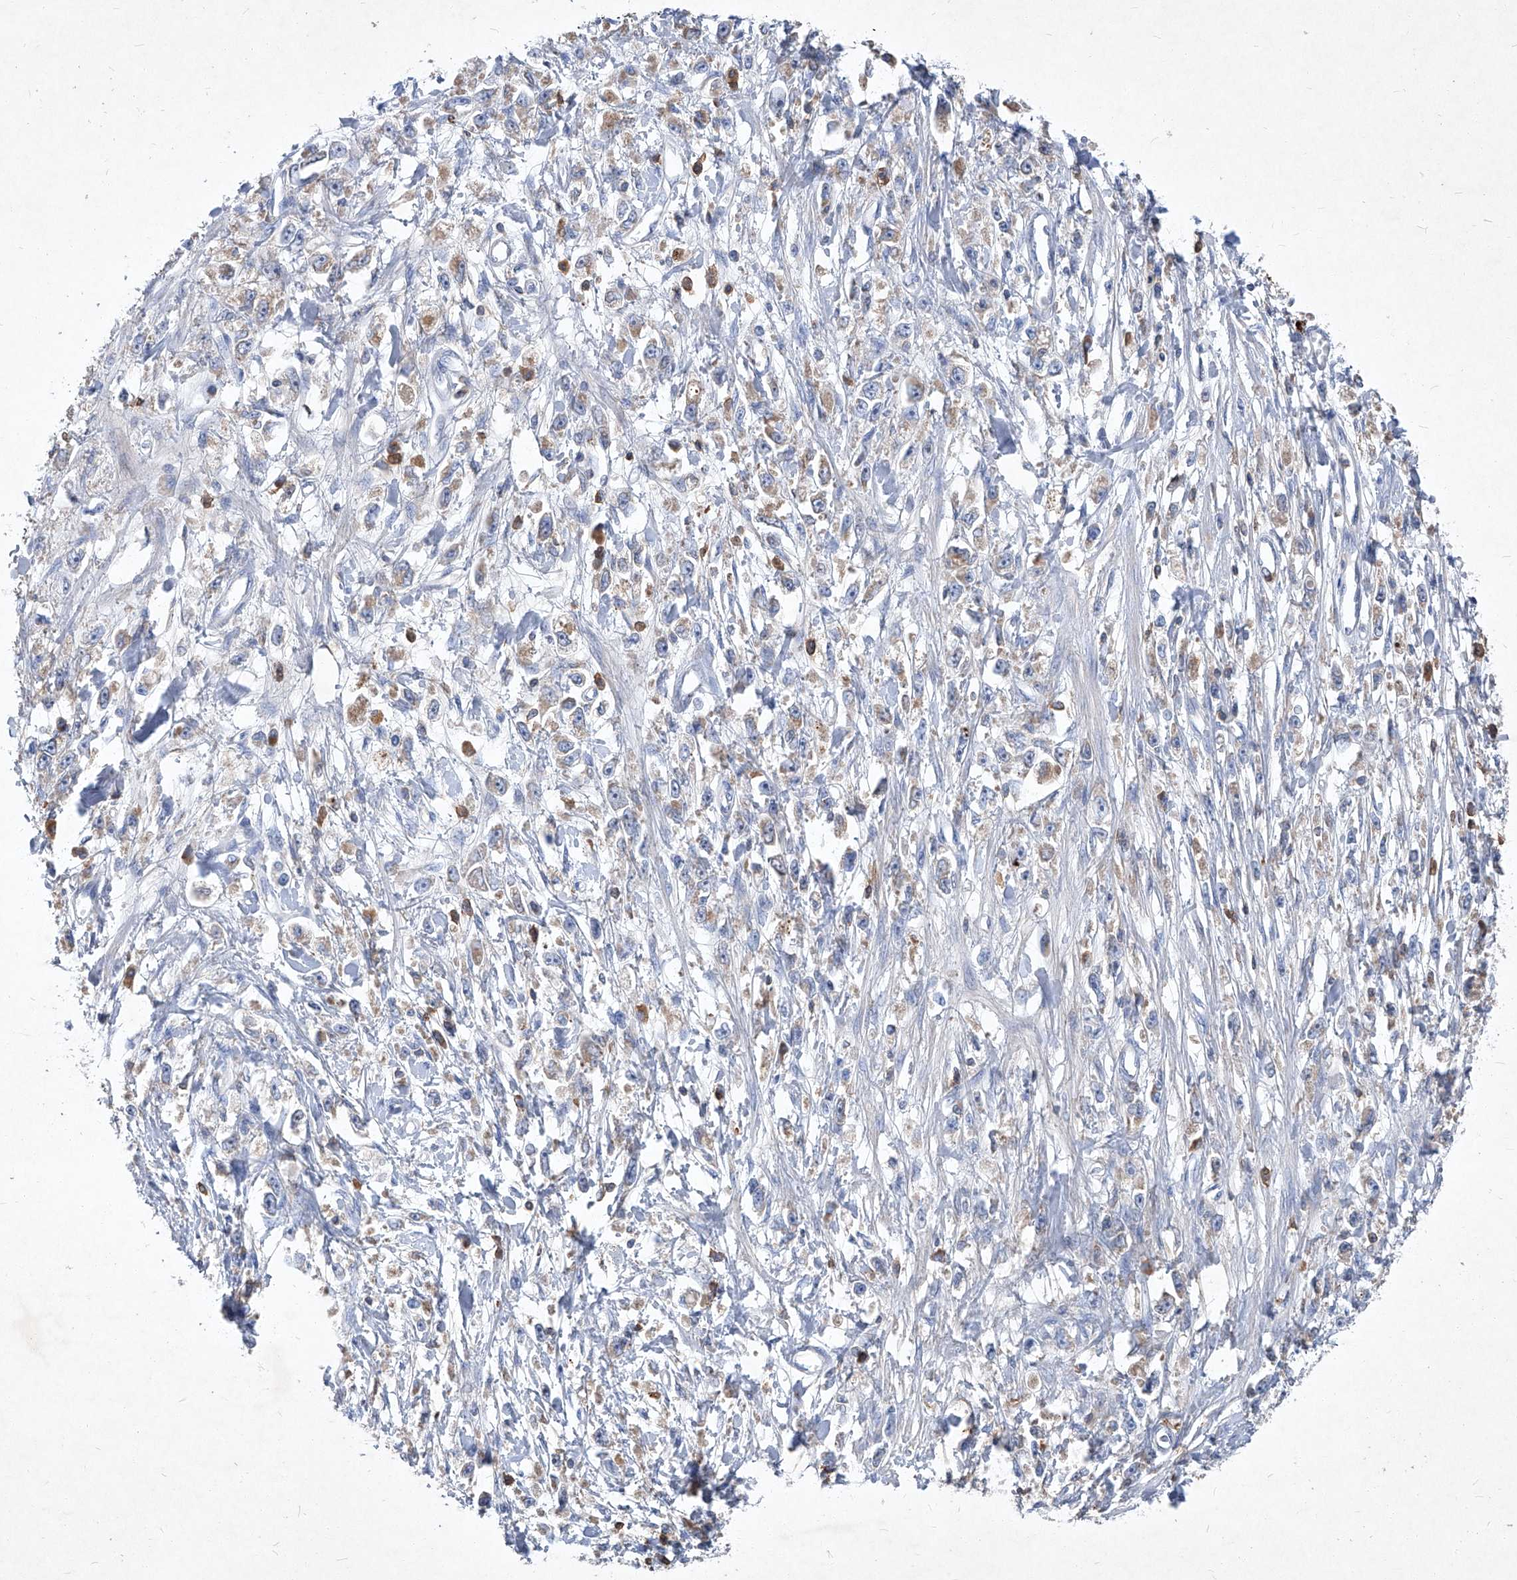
{"staining": {"intensity": "weak", "quantity": "<25%", "location": "cytoplasmic/membranous"}, "tissue": "stomach cancer", "cell_type": "Tumor cells", "image_type": "cancer", "snomed": [{"axis": "morphology", "description": "Adenocarcinoma, NOS"}, {"axis": "topography", "description": "Stomach"}], "caption": "Image shows no protein positivity in tumor cells of stomach adenocarcinoma tissue. (Immunohistochemistry (ihc), brightfield microscopy, high magnification).", "gene": "EPHA8", "patient": {"sex": "female", "age": 59}}